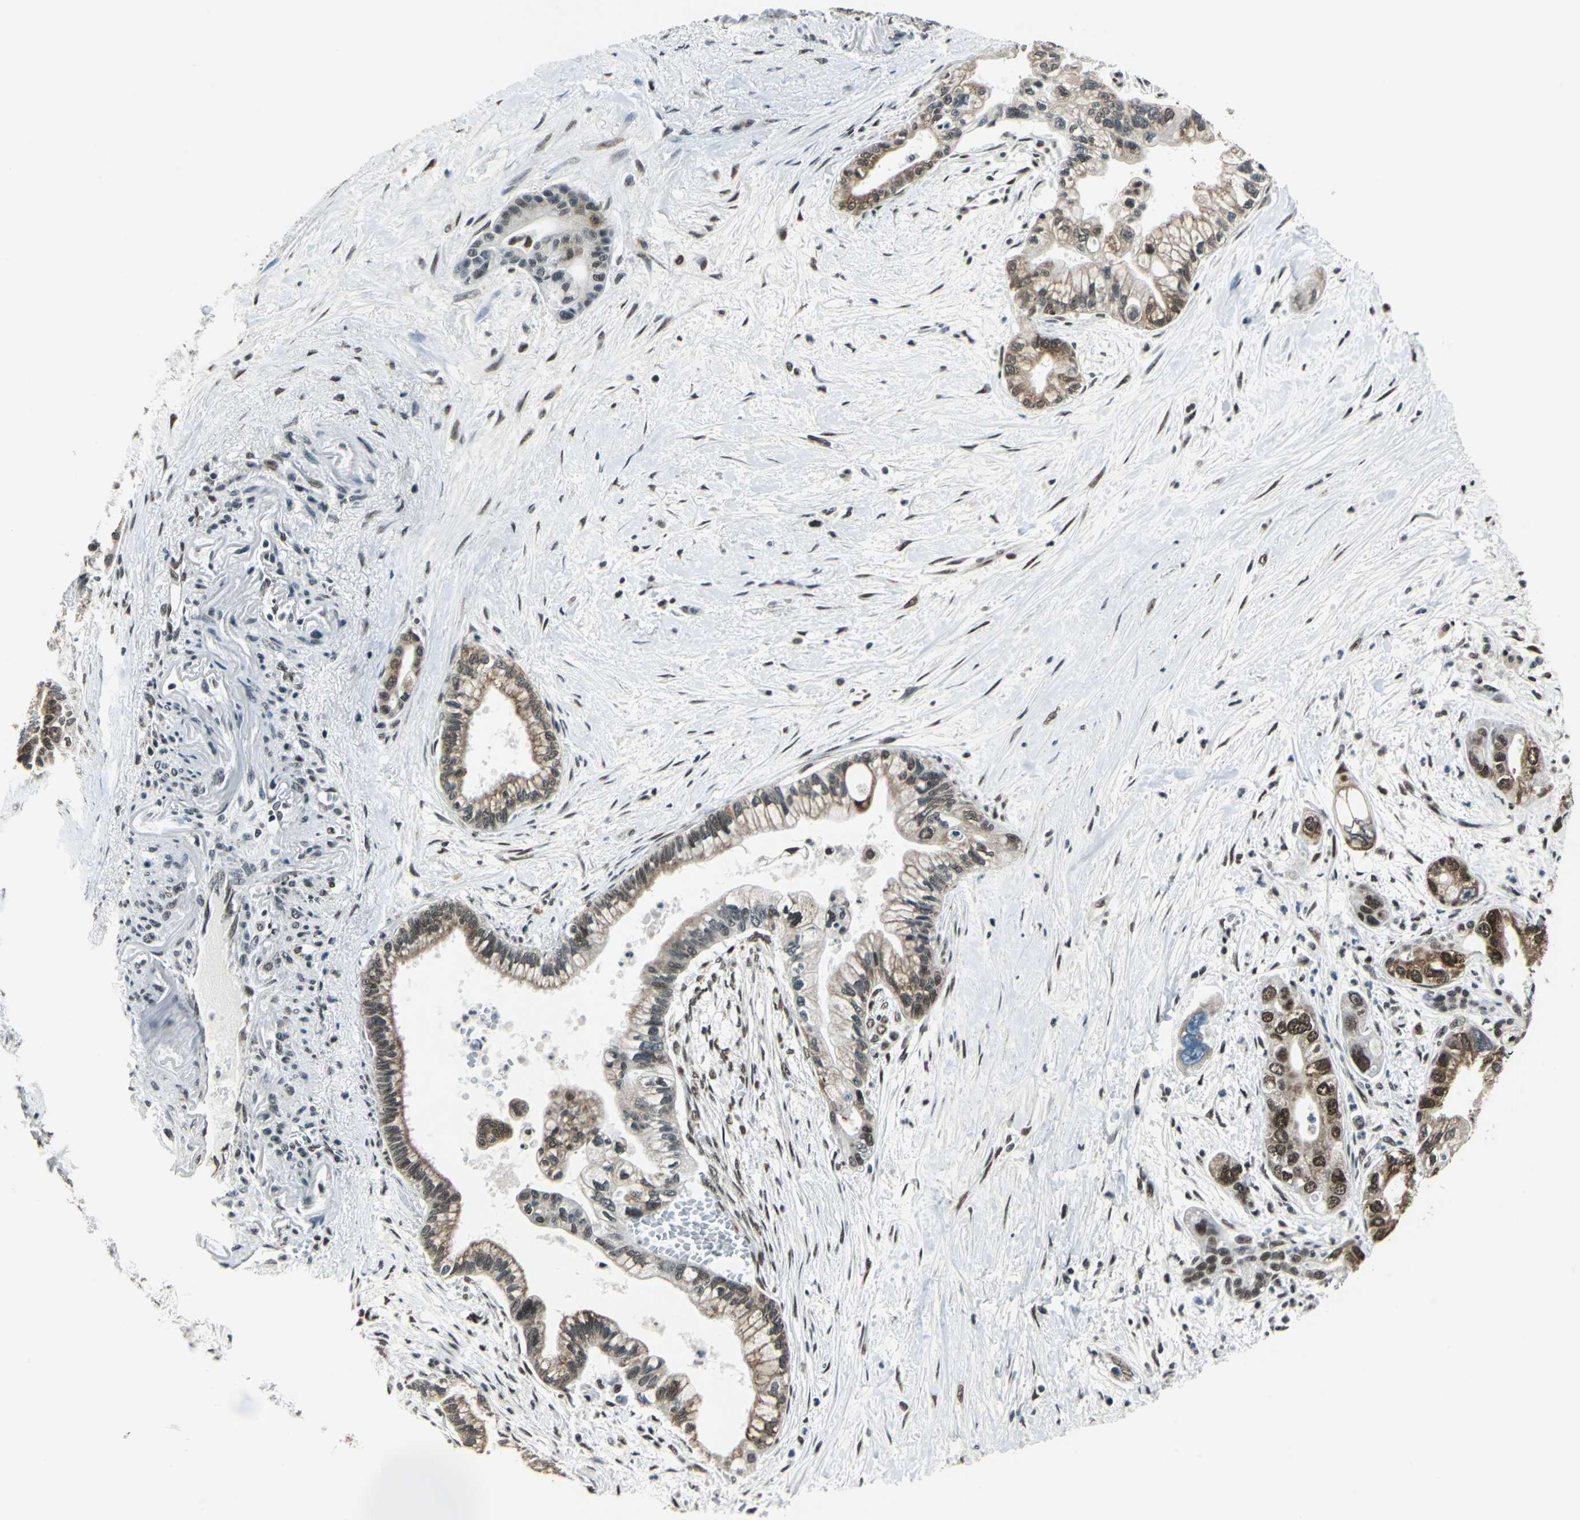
{"staining": {"intensity": "moderate", "quantity": "25%-75%", "location": "cytoplasmic/membranous,nuclear"}, "tissue": "pancreatic cancer", "cell_type": "Tumor cells", "image_type": "cancer", "snomed": [{"axis": "morphology", "description": "Adenocarcinoma, NOS"}, {"axis": "topography", "description": "Pancreas"}], "caption": "A medium amount of moderate cytoplasmic/membranous and nuclear positivity is present in approximately 25%-75% of tumor cells in pancreatic cancer tissue.", "gene": "BCLAF1", "patient": {"sex": "male", "age": 70}}